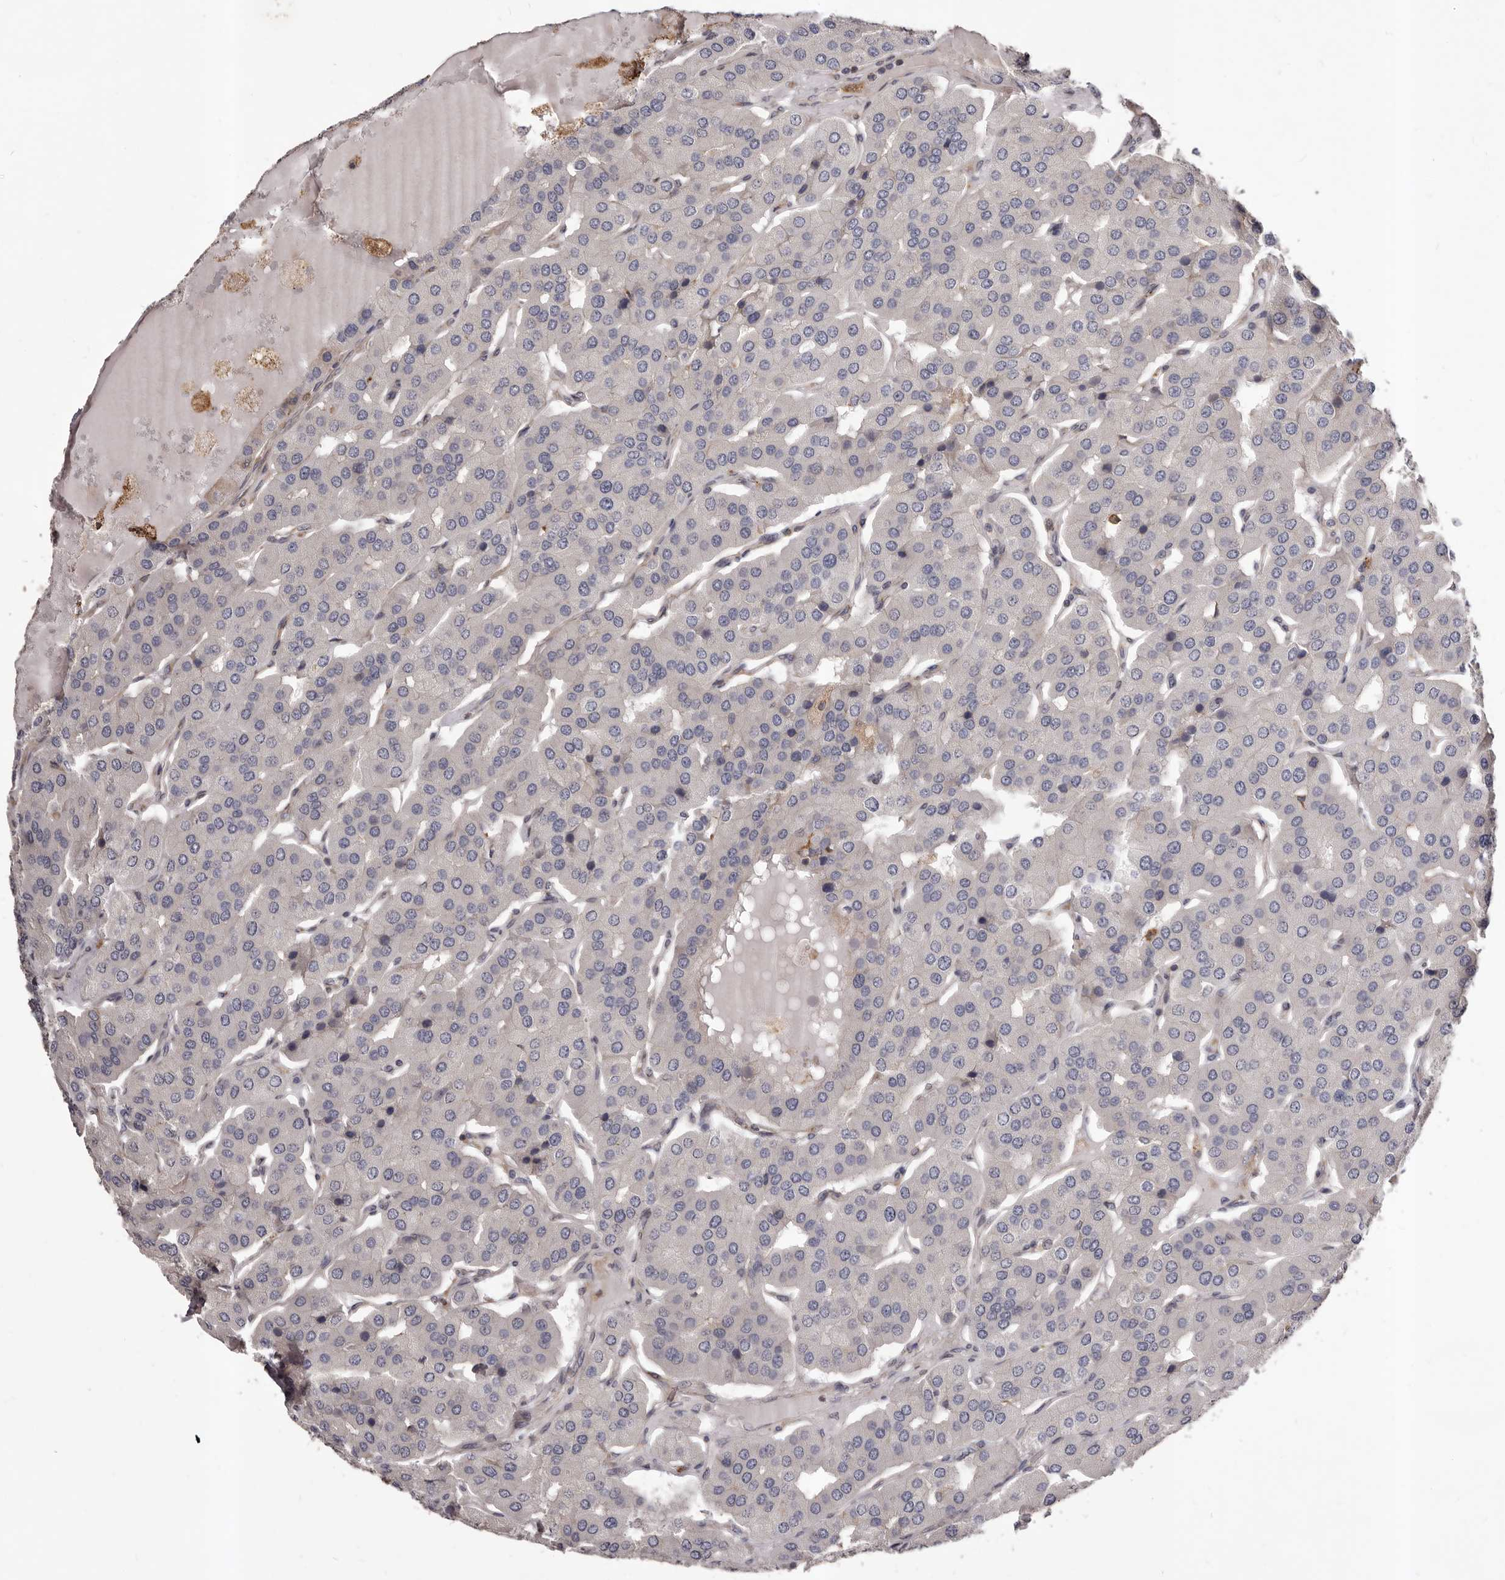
{"staining": {"intensity": "negative", "quantity": "none", "location": "none"}, "tissue": "parathyroid gland", "cell_type": "Glandular cells", "image_type": "normal", "snomed": [{"axis": "morphology", "description": "Normal tissue, NOS"}, {"axis": "morphology", "description": "Adenoma, NOS"}, {"axis": "topography", "description": "Parathyroid gland"}], "caption": "DAB immunohistochemical staining of unremarkable parathyroid gland shows no significant expression in glandular cells. (DAB immunohistochemistry (IHC) visualized using brightfield microscopy, high magnification).", "gene": "ALPK1", "patient": {"sex": "female", "age": 86}}